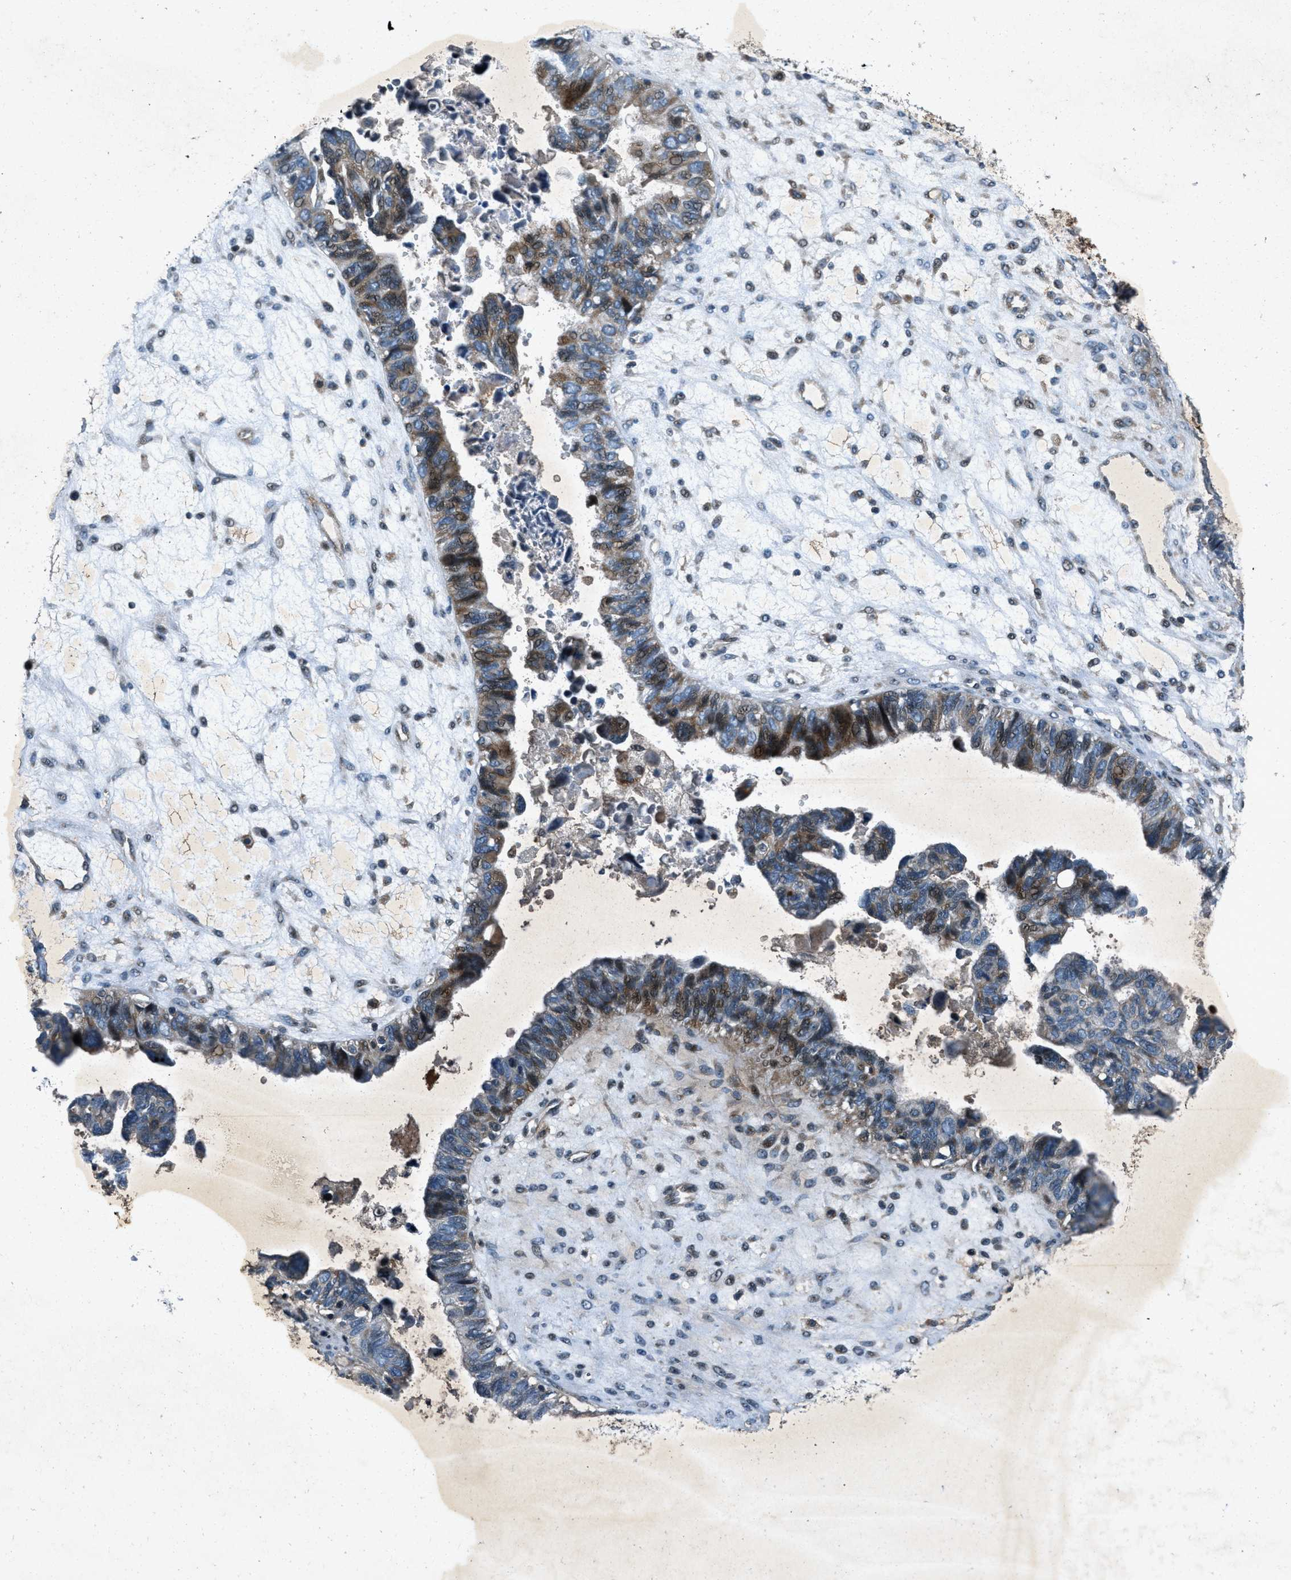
{"staining": {"intensity": "moderate", "quantity": "25%-75%", "location": "cytoplasmic/membranous,nuclear"}, "tissue": "ovarian cancer", "cell_type": "Tumor cells", "image_type": "cancer", "snomed": [{"axis": "morphology", "description": "Cystadenocarcinoma, serous, NOS"}, {"axis": "topography", "description": "Ovary"}], "caption": "IHC image of neoplastic tissue: human ovarian cancer stained using immunohistochemistry reveals medium levels of moderate protein expression localized specifically in the cytoplasmic/membranous and nuclear of tumor cells, appearing as a cytoplasmic/membranous and nuclear brown color.", "gene": "CLEC2D", "patient": {"sex": "female", "age": 79}}